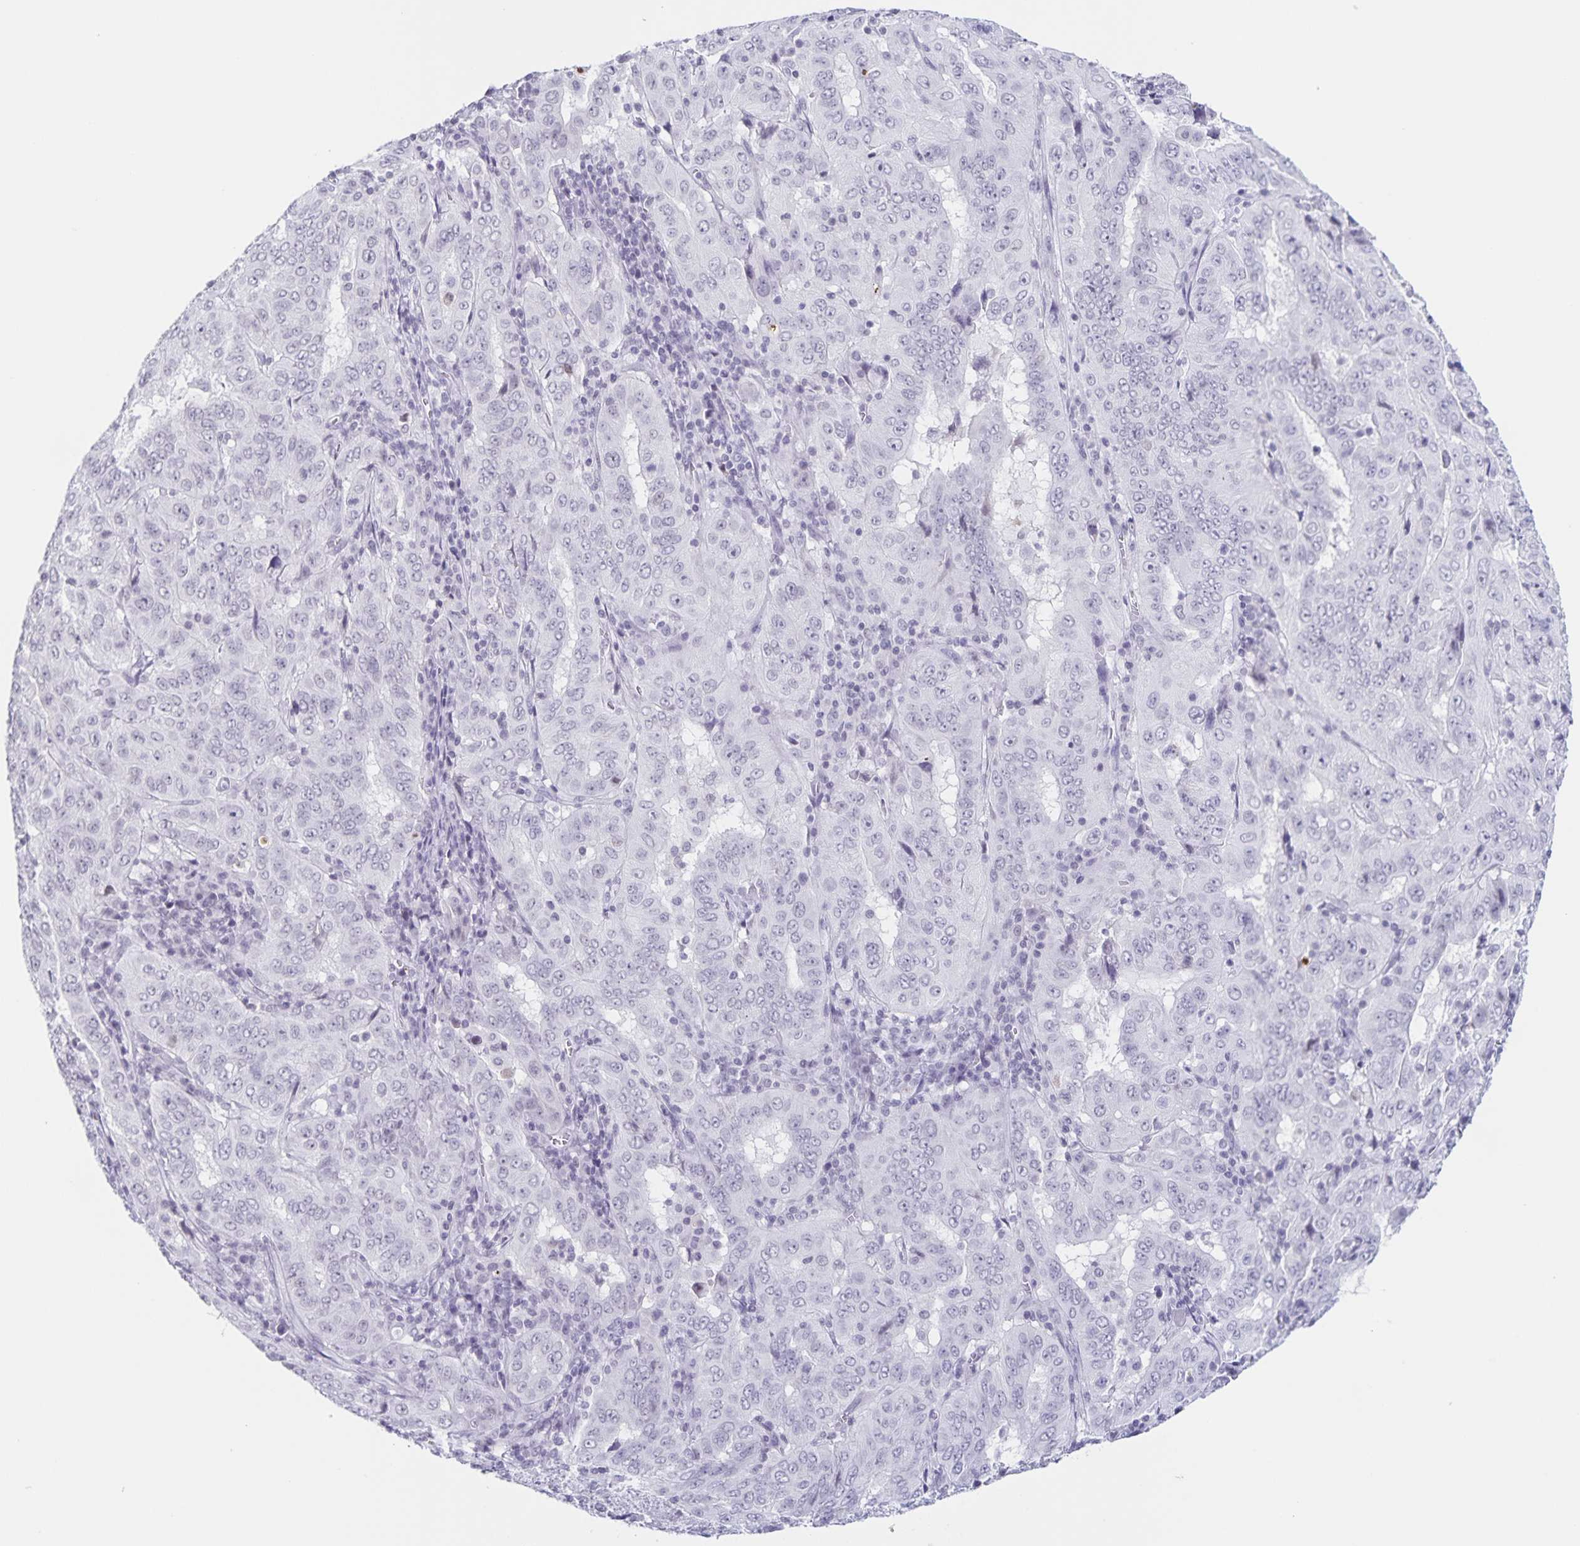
{"staining": {"intensity": "negative", "quantity": "none", "location": "none"}, "tissue": "pancreatic cancer", "cell_type": "Tumor cells", "image_type": "cancer", "snomed": [{"axis": "morphology", "description": "Adenocarcinoma, NOS"}, {"axis": "topography", "description": "Pancreas"}], "caption": "Immunohistochemistry of human adenocarcinoma (pancreatic) shows no staining in tumor cells.", "gene": "LCE6A", "patient": {"sex": "male", "age": 63}}